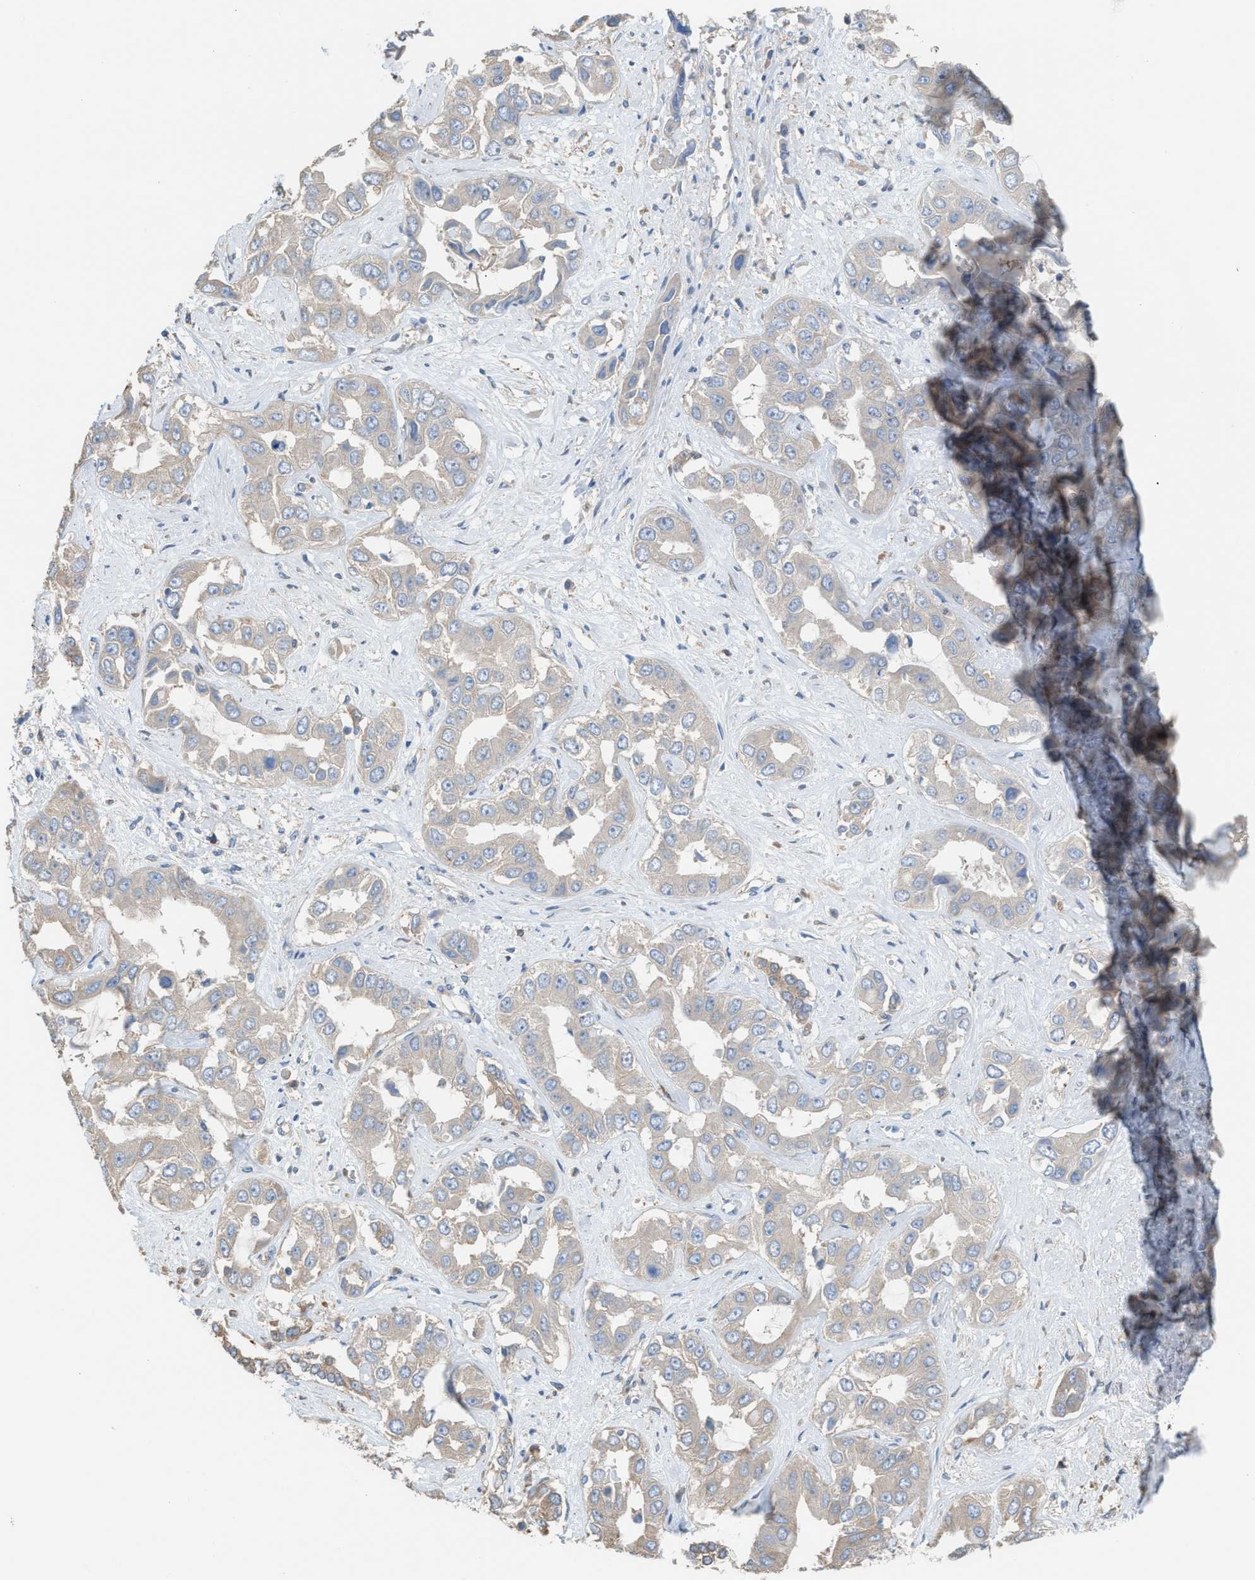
{"staining": {"intensity": "negative", "quantity": "none", "location": "none"}, "tissue": "liver cancer", "cell_type": "Tumor cells", "image_type": "cancer", "snomed": [{"axis": "morphology", "description": "Cholangiocarcinoma"}, {"axis": "topography", "description": "Liver"}], "caption": "DAB immunohistochemical staining of liver cancer (cholangiocarcinoma) demonstrates no significant positivity in tumor cells.", "gene": "NQO2", "patient": {"sex": "female", "age": 52}}